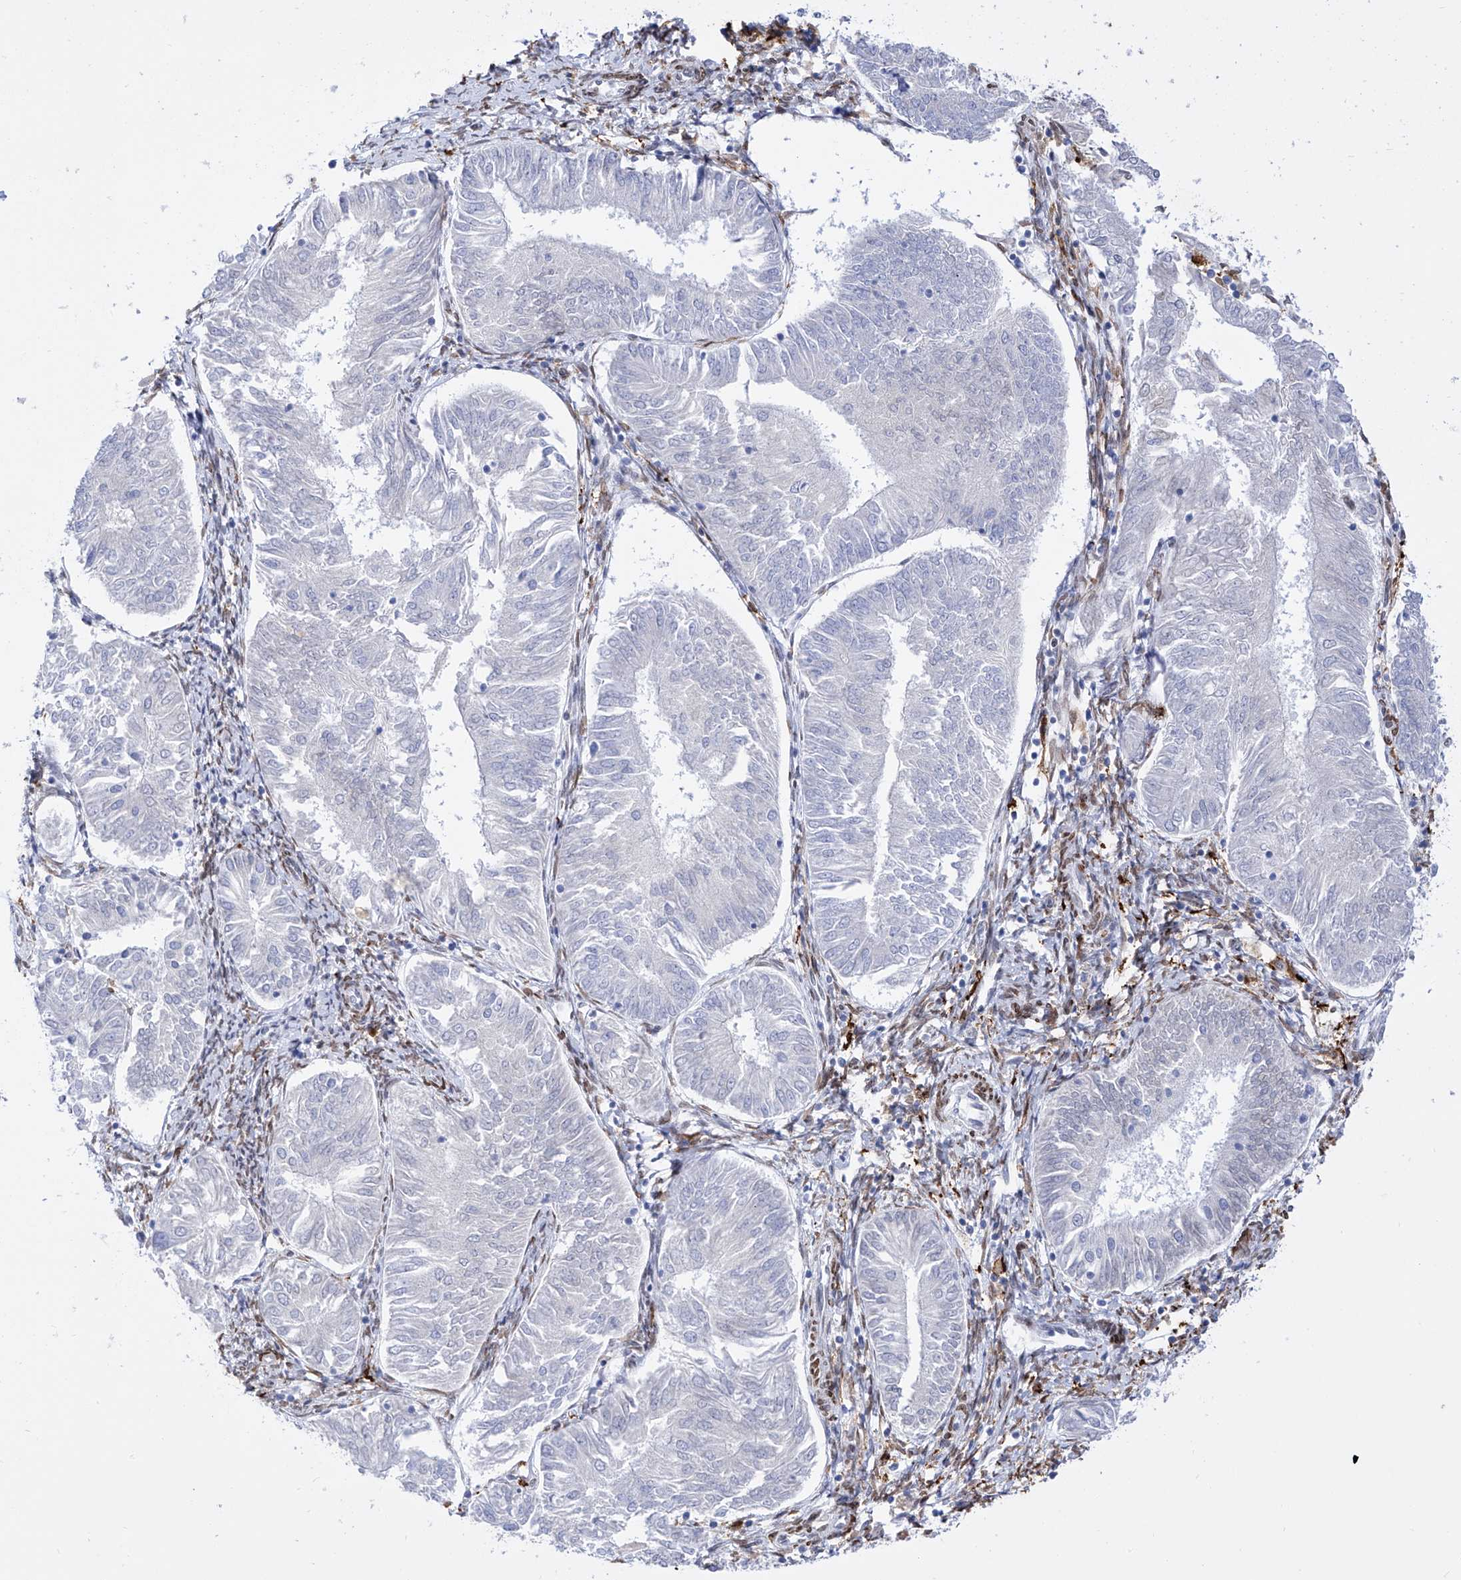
{"staining": {"intensity": "negative", "quantity": "none", "location": "none"}, "tissue": "endometrial cancer", "cell_type": "Tumor cells", "image_type": "cancer", "snomed": [{"axis": "morphology", "description": "Adenocarcinoma, NOS"}, {"axis": "topography", "description": "Endometrium"}], "caption": "This is an immunohistochemistry photomicrograph of endometrial cancer (adenocarcinoma). There is no expression in tumor cells.", "gene": "LCLAT1", "patient": {"sex": "female", "age": 58}}